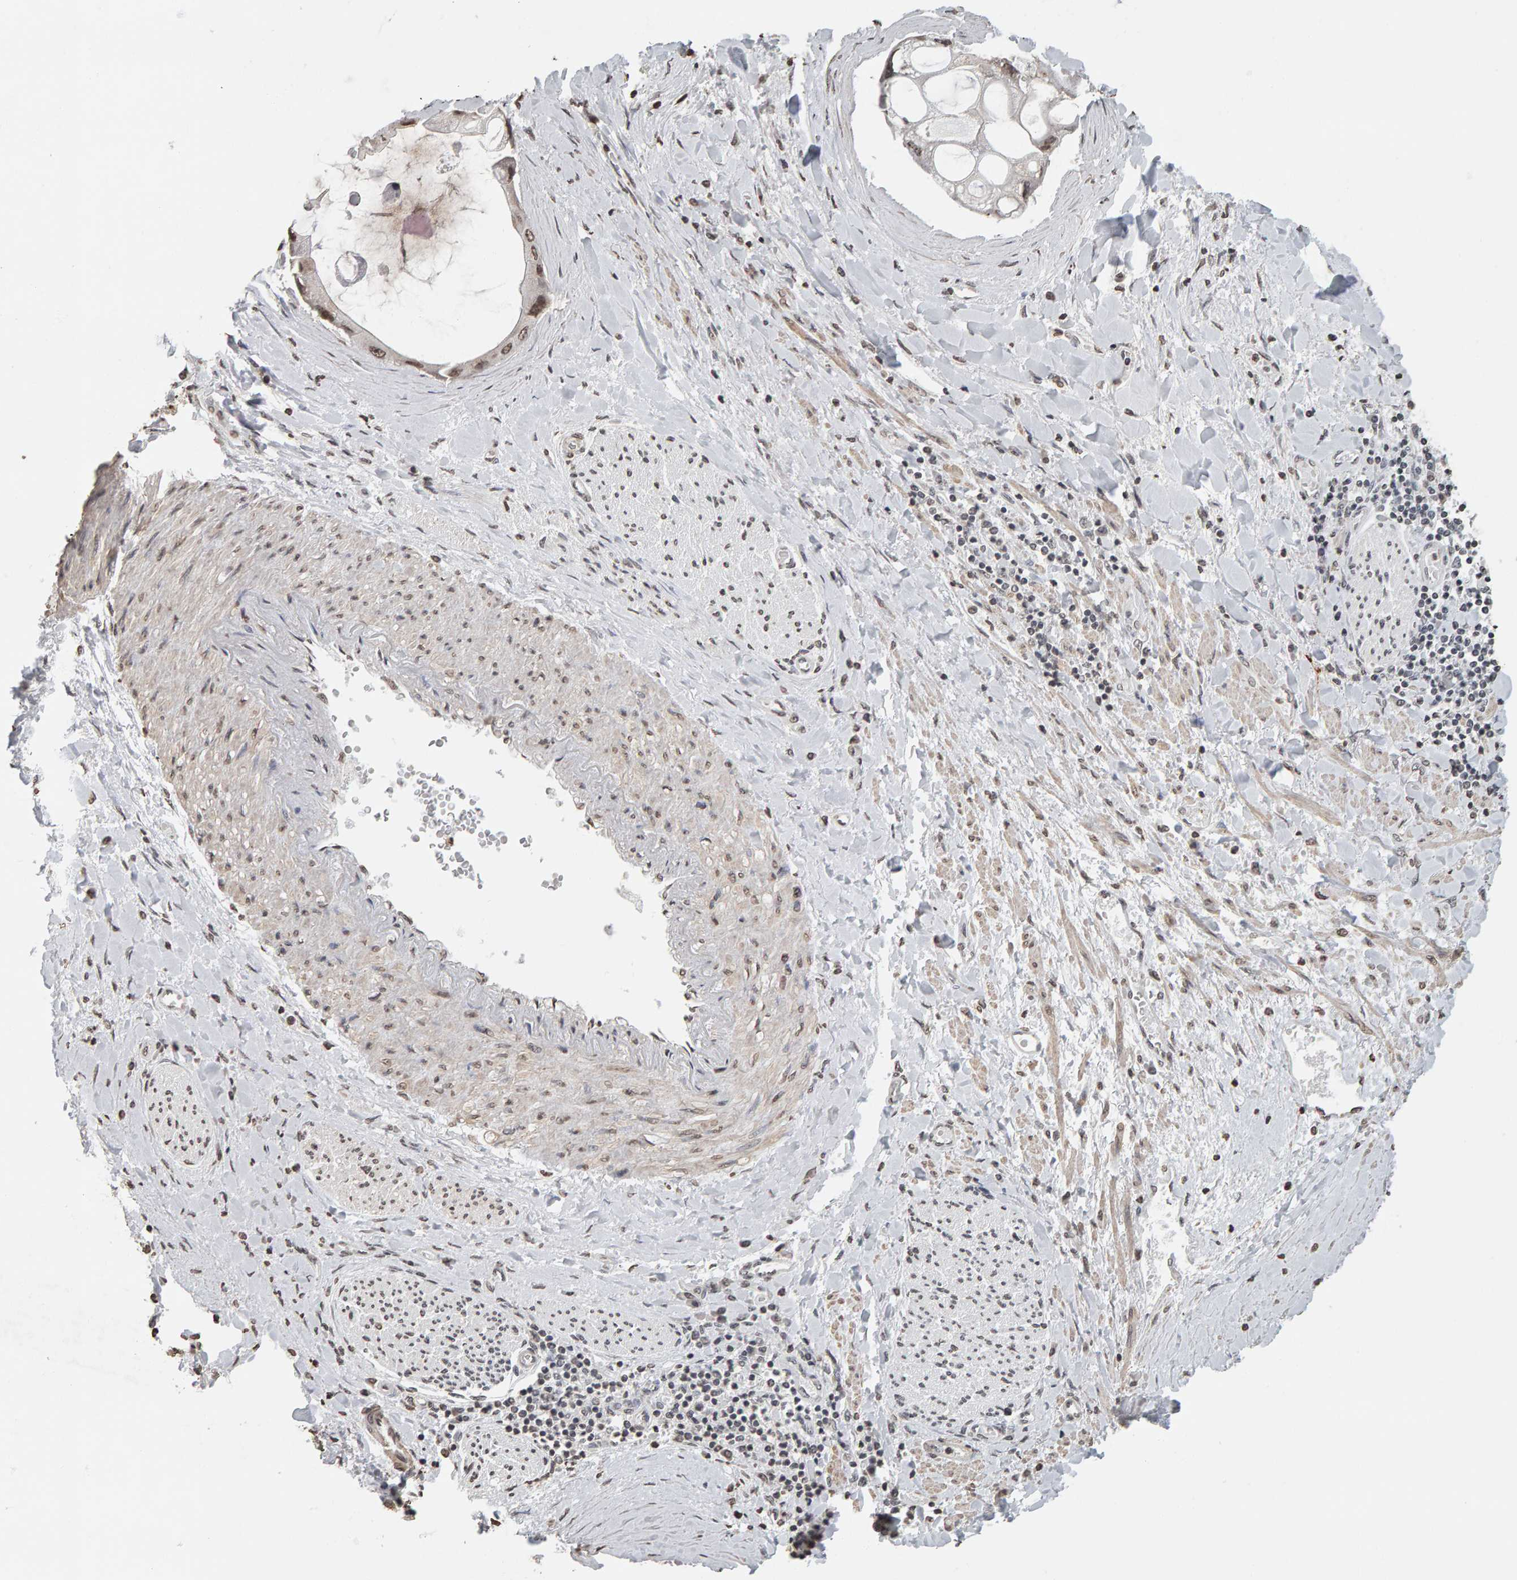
{"staining": {"intensity": "weak", "quantity": ">75%", "location": "nuclear"}, "tissue": "liver cancer", "cell_type": "Tumor cells", "image_type": "cancer", "snomed": [{"axis": "morphology", "description": "Cholangiocarcinoma"}, {"axis": "topography", "description": "Liver"}], "caption": "Protein analysis of cholangiocarcinoma (liver) tissue exhibits weak nuclear positivity in approximately >75% of tumor cells.", "gene": "AFF4", "patient": {"sex": "male", "age": 50}}